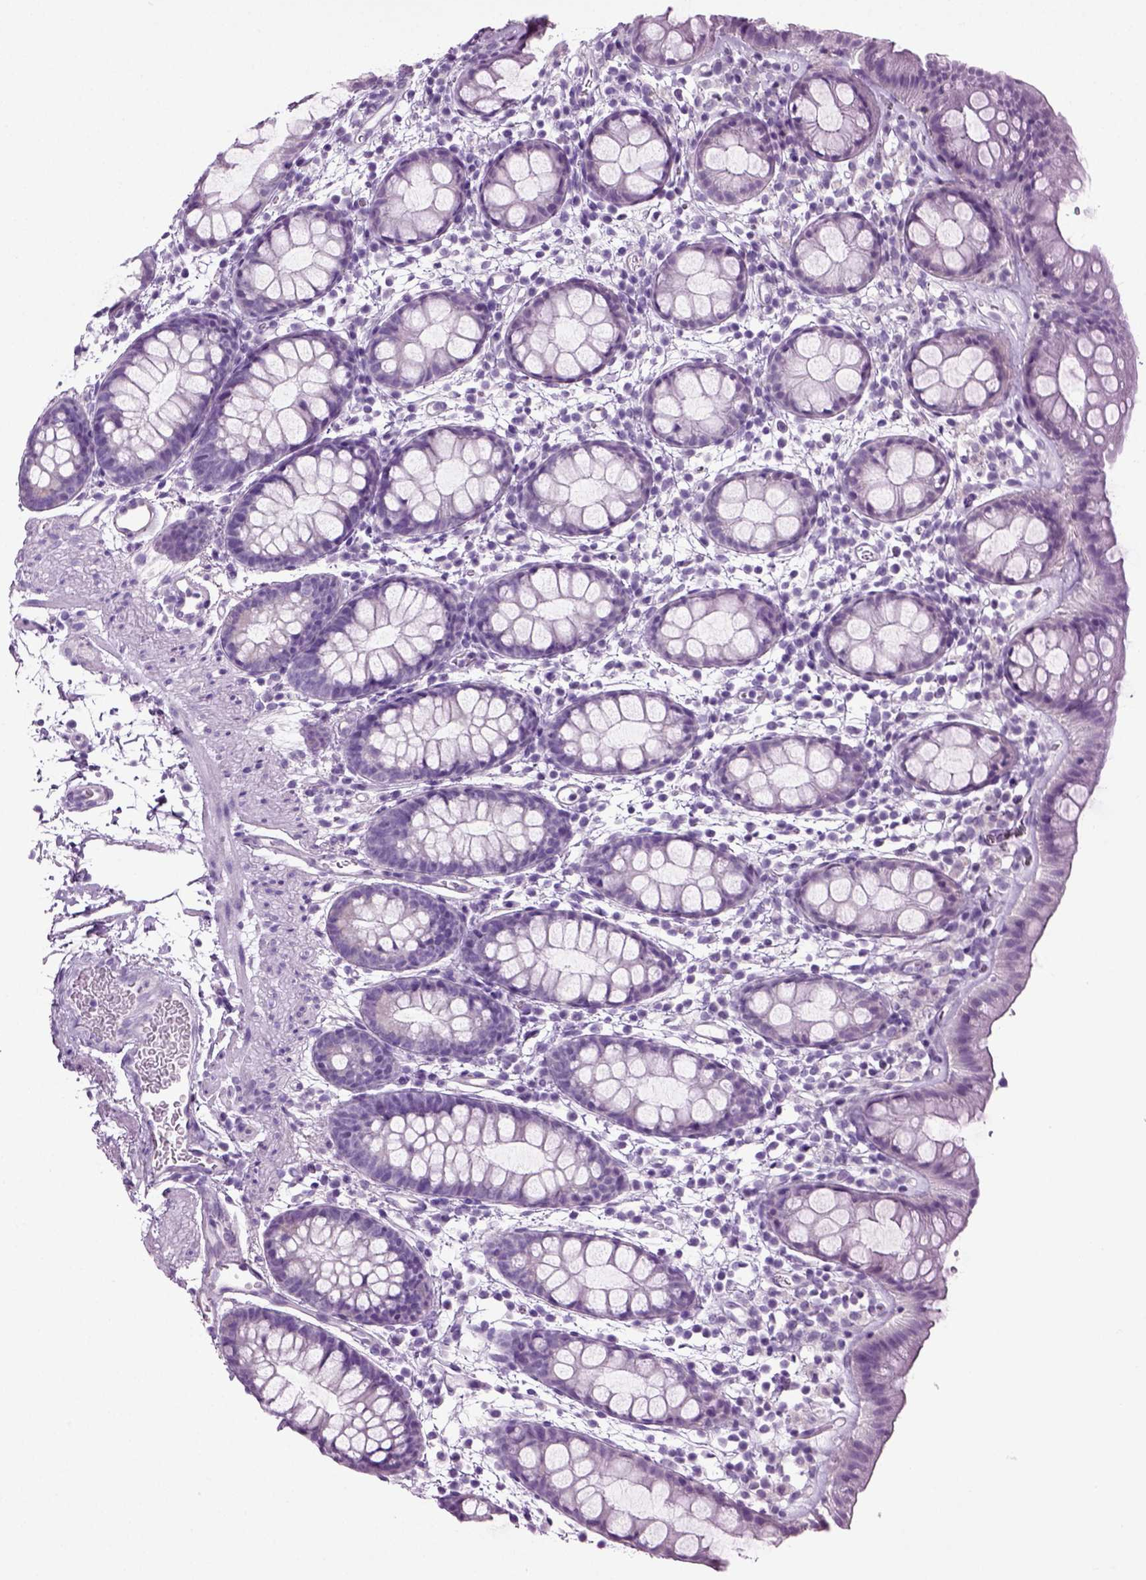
{"staining": {"intensity": "negative", "quantity": "none", "location": "none"}, "tissue": "rectum", "cell_type": "Glandular cells", "image_type": "normal", "snomed": [{"axis": "morphology", "description": "Normal tissue, NOS"}, {"axis": "topography", "description": "Rectum"}], "caption": "Histopathology image shows no significant protein expression in glandular cells of unremarkable rectum.", "gene": "CD109", "patient": {"sex": "male", "age": 57}}